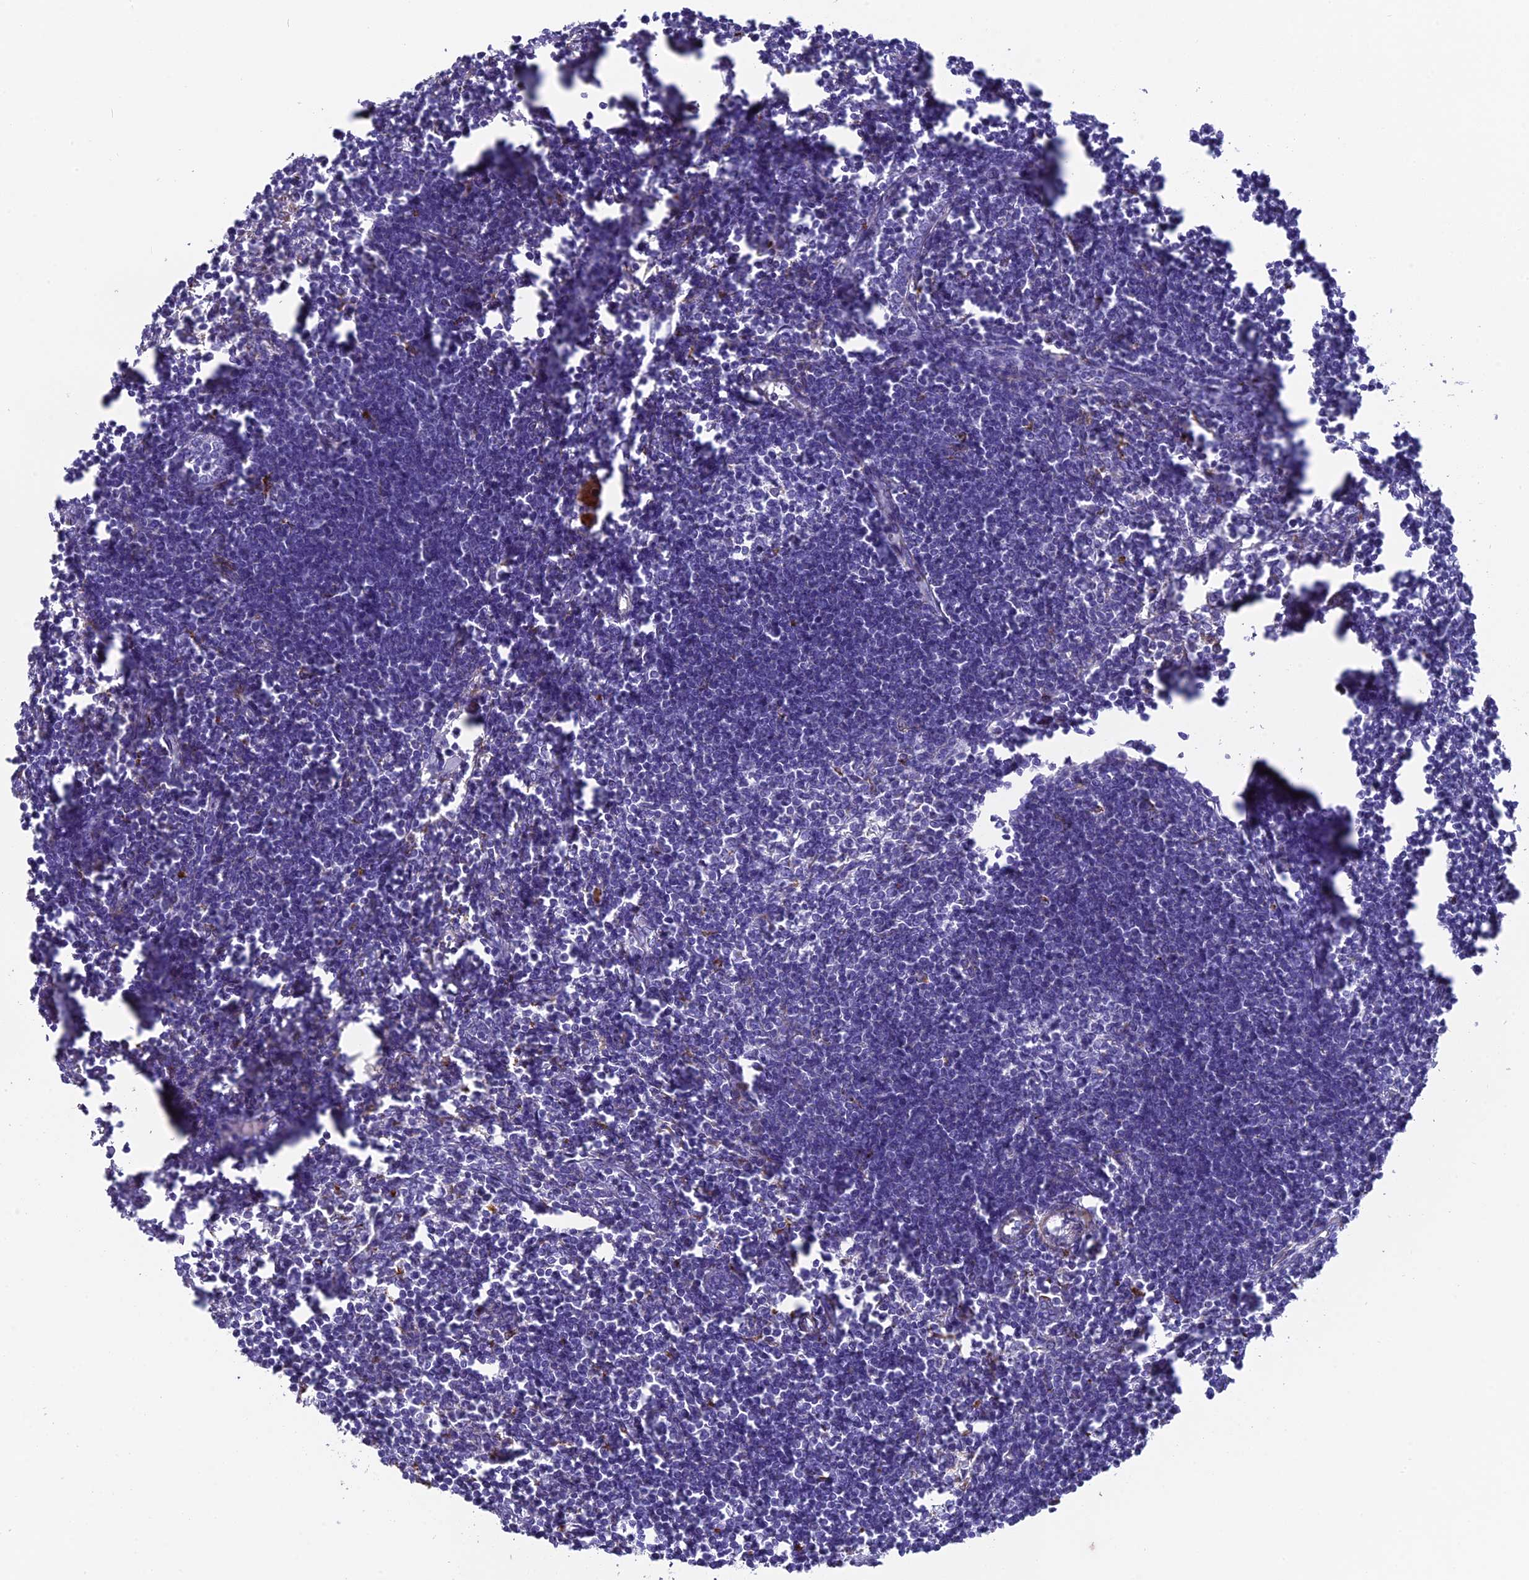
{"staining": {"intensity": "negative", "quantity": "none", "location": "none"}, "tissue": "lymph node", "cell_type": "Germinal center cells", "image_type": "normal", "snomed": [{"axis": "morphology", "description": "Normal tissue, NOS"}, {"axis": "morphology", "description": "Malignant melanoma, Metastatic site"}, {"axis": "topography", "description": "Lymph node"}], "caption": "DAB (3,3'-diaminobenzidine) immunohistochemical staining of benign human lymph node reveals no significant expression in germinal center cells.", "gene": "TNS1", "patient": {"sex": "male", "age": 41}}